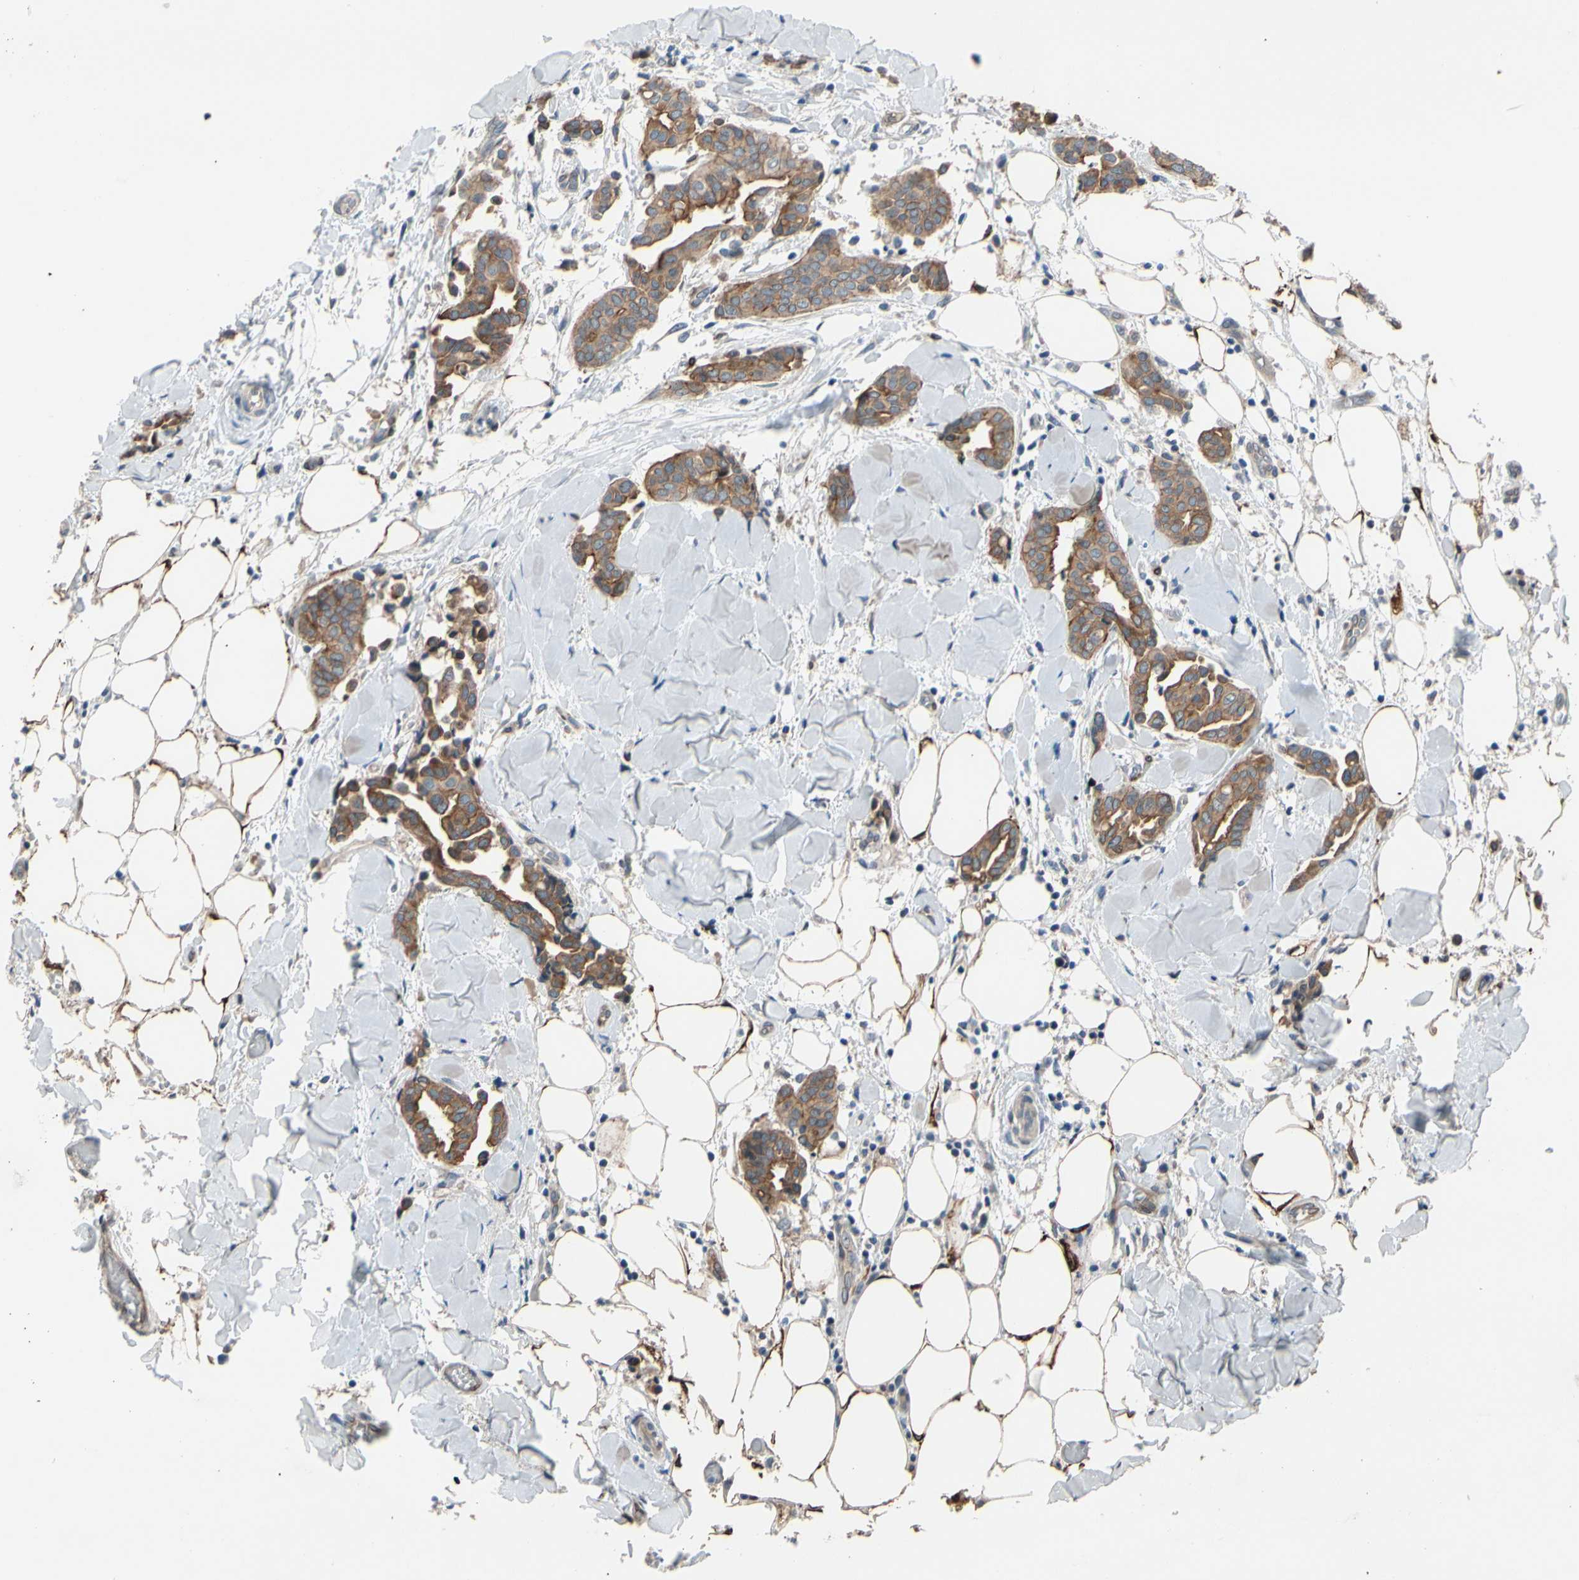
{"staining": {"intensity": "strong", "quantity": ">75%", "location": "cytoplasmic/membranous"}, "tissue": "head and neck cancer", "cell_type": "Tumor cells", "image_type": "cancer", "snomed": [{"axis": "morphology", "description": "Adenocarcinoma, NOS"}, {"axis": "topography", "description": "Salivary gland"}, {"axis": "topography", "description": "Head-Neck"}], "caption": "A high-resolution micrograph shows immunohistochemistry (IHC) staining of head and neck adenocarcinoma, which shows strong cytoplasmic/membranous staining in about >75% of tumor cells. Nuclei are stained in blue.", "gene": "PRXL2A", "patient": {"sex": "female", "age": 59}}